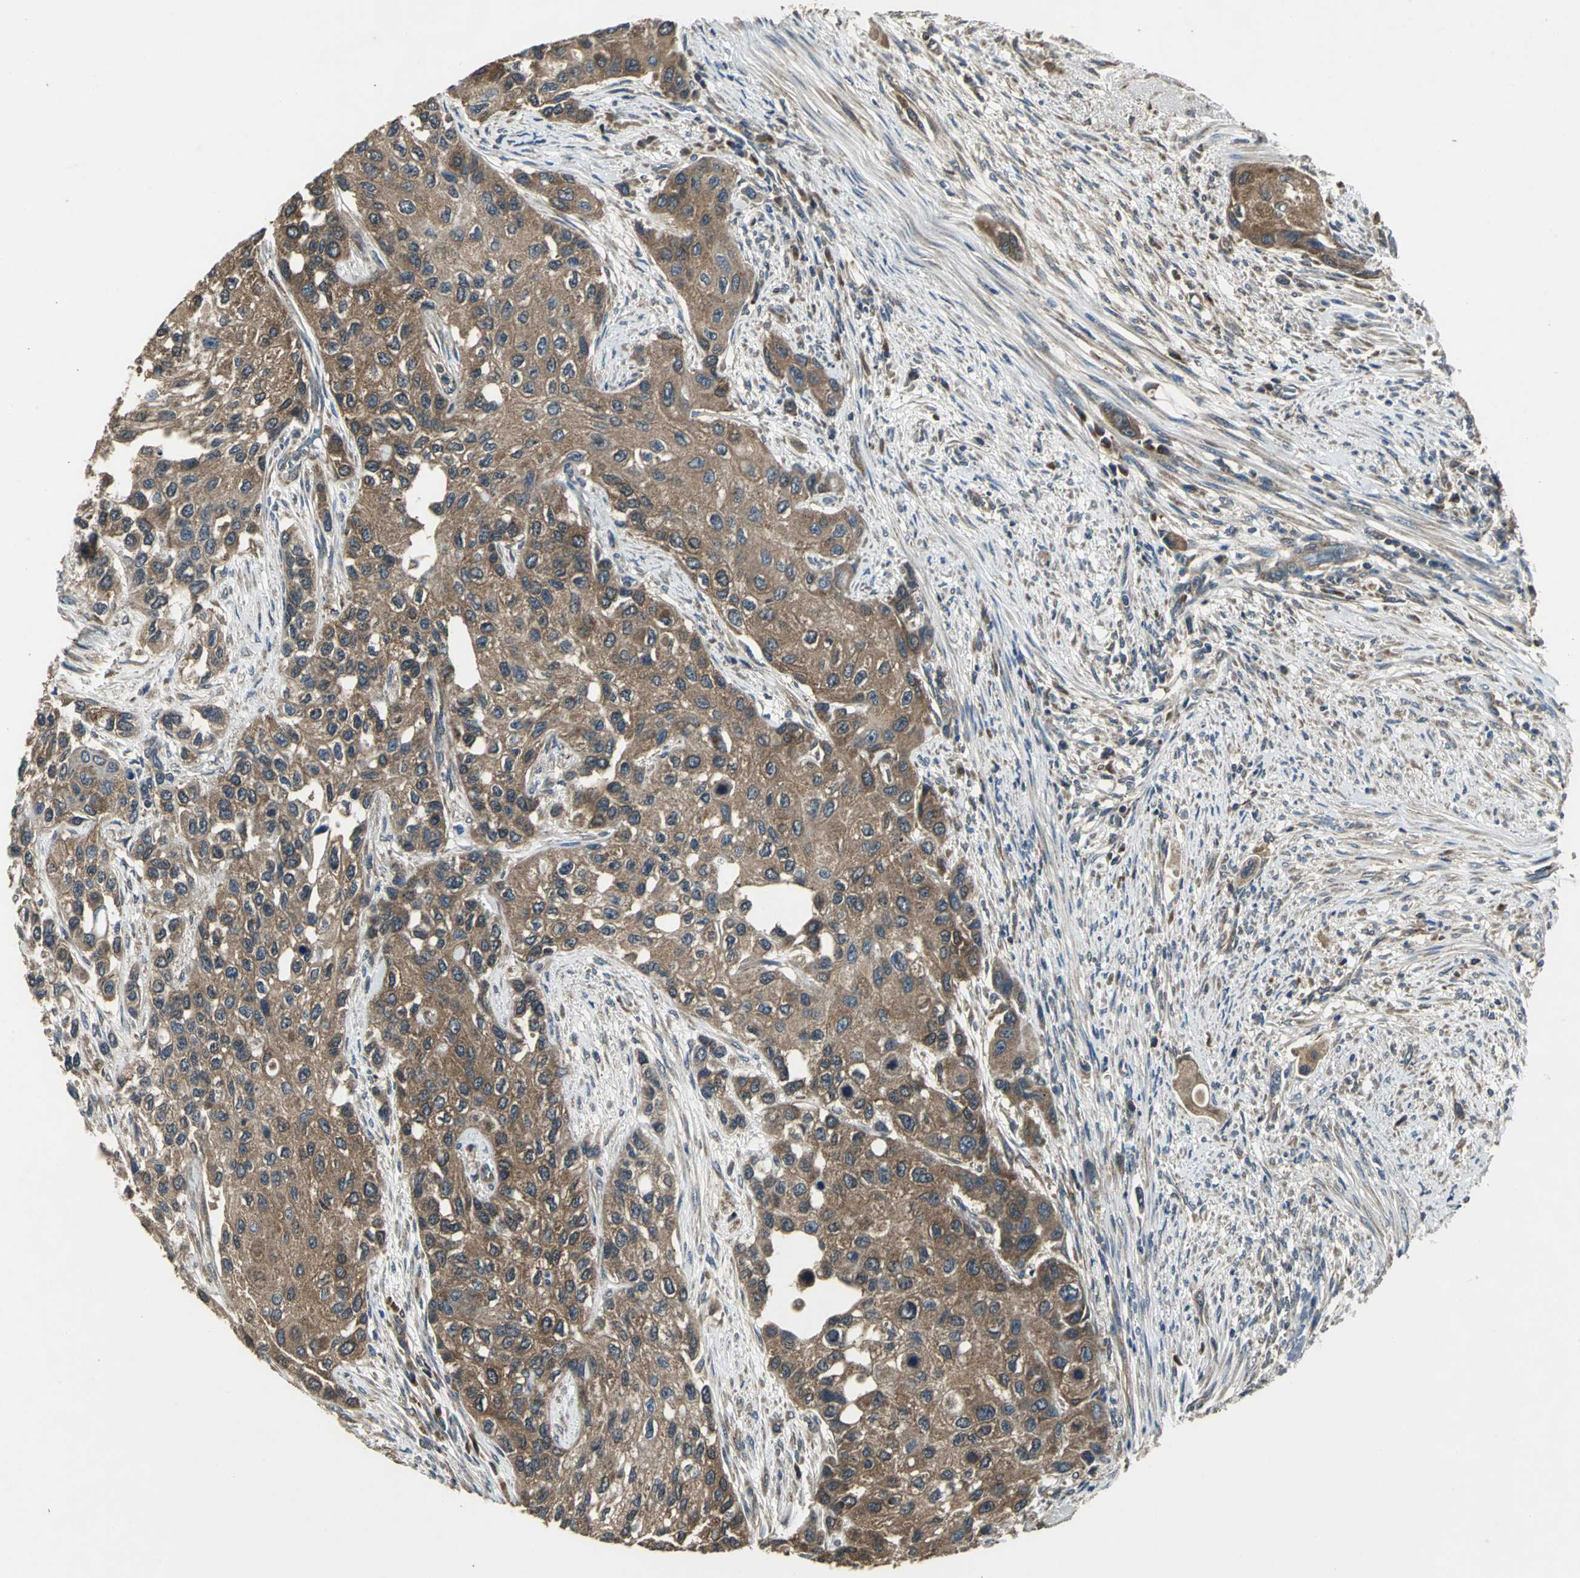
{"staining": {"intensity": "moderate", "quantity": ">75%", "location": "cytoplasmic/membranous"}, "tissue": "urothelial cancer", "cell_type": "Tumor cells", "image_type": "cancer", "snomed": [{"axis": "morphology", "description": "Urothelial carcinoma, High grade"}, {"axis": "topography", "description": "Urinary bladder"}], "caption": "Immunohistochemistry (IHC) image of neoplastic tissue: human high-grade urothelial carcinoma stained using IHC demonstrates medium levels of moderate protein expression localized specifically in the cytoplasmic/membranous of tumor cells, appearing as a cytoplasmic/membranous brown color.", "gene": "IRF3", "patient": {"sex": "female", "age": 56}}